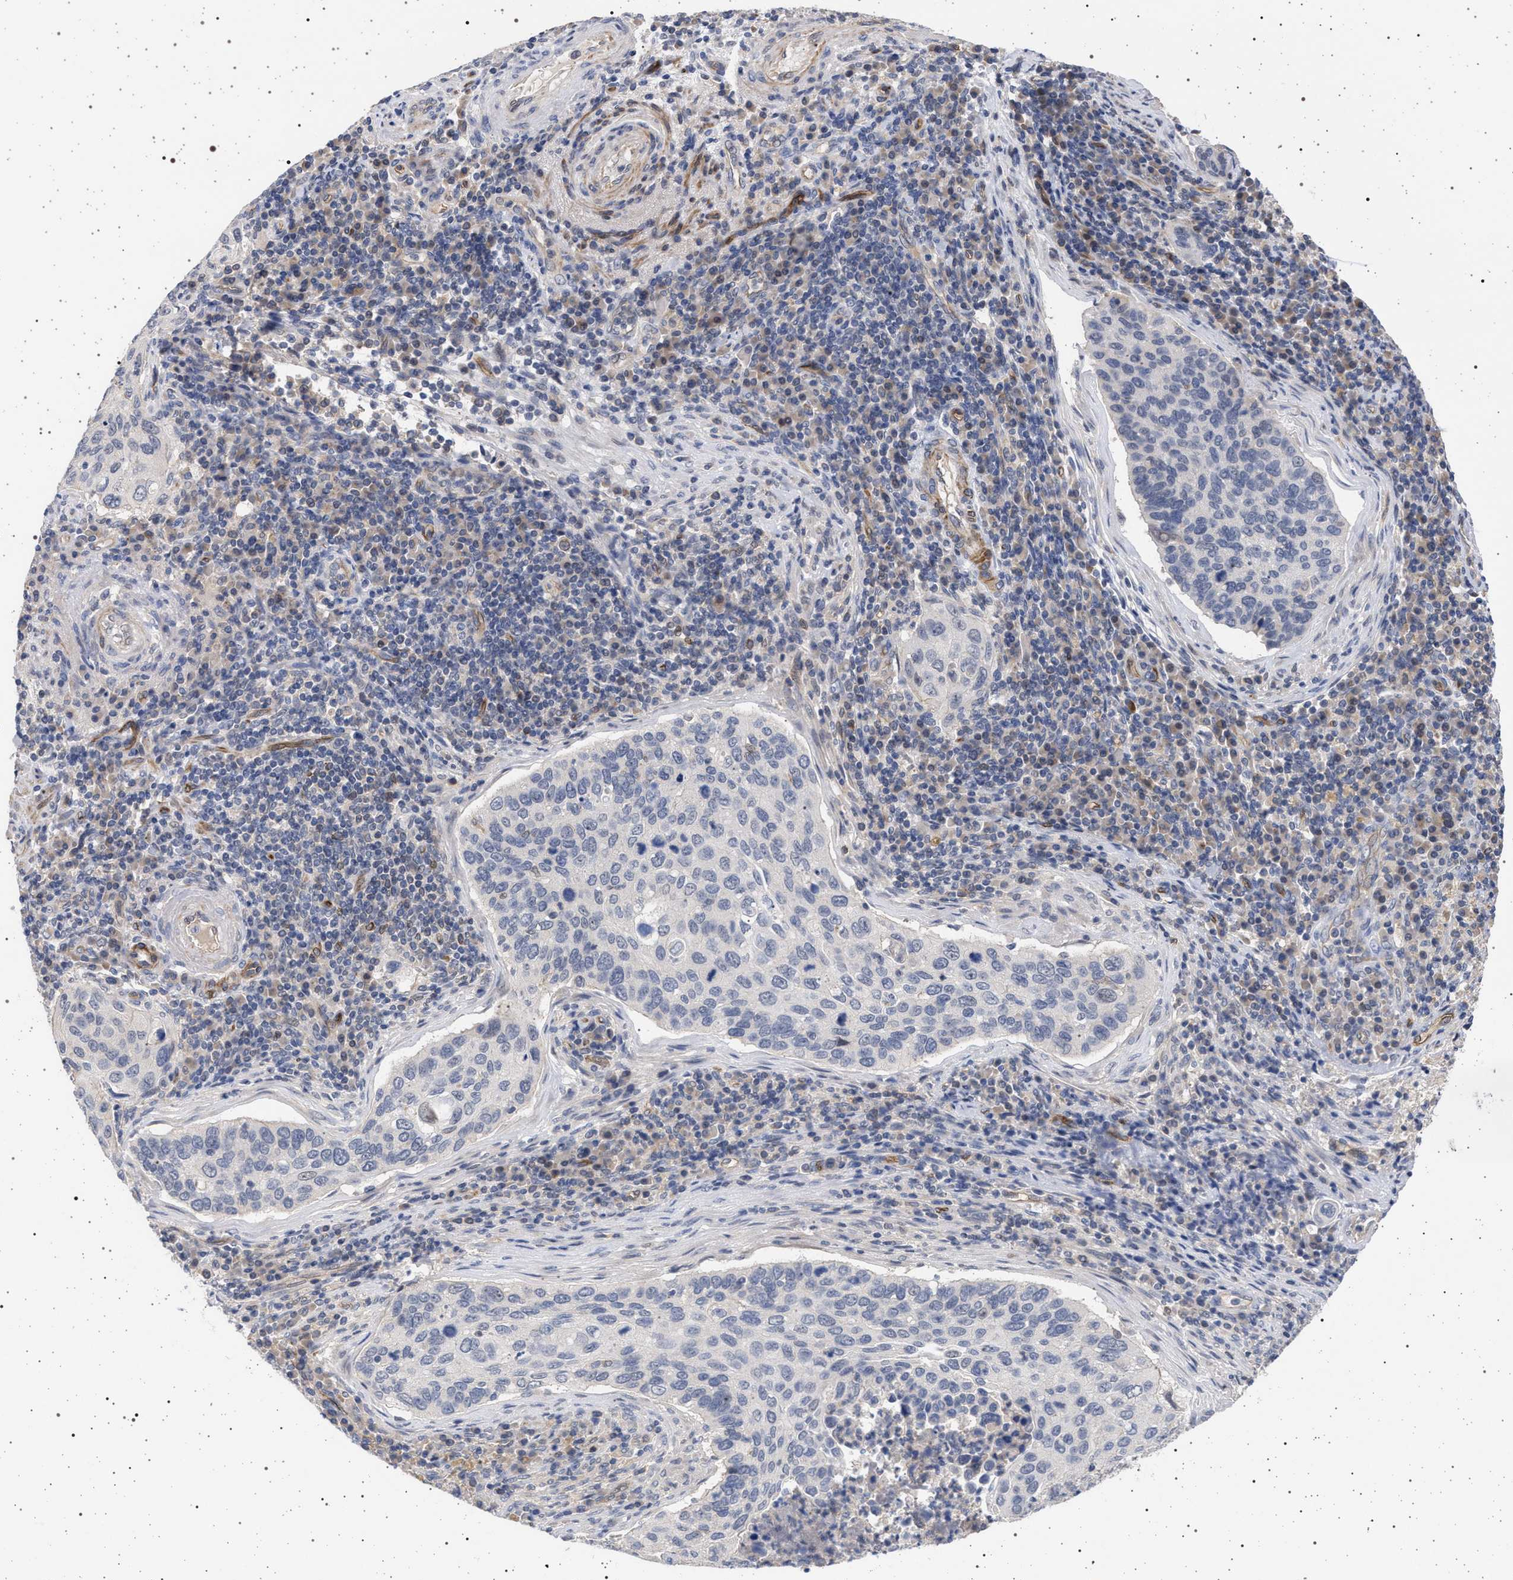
{"staining": {"intensity": "negative", "quantity": "none", "location": "none"}, "tissue": "cervical cancer", "cell_type": "Tumor cells", "image_type": "cancer", "snomed": [{"axis": "morphology", "description": "Squamous cell carcinoma, NOS"}, {"axis": "topography", "description": "Cervix"}], "caption": "Tumor cells show no significant protein staining in cervical squamous cell carcinoma.", "gene": "RBM48", "patient": {"sex": "female", "age": 53}}